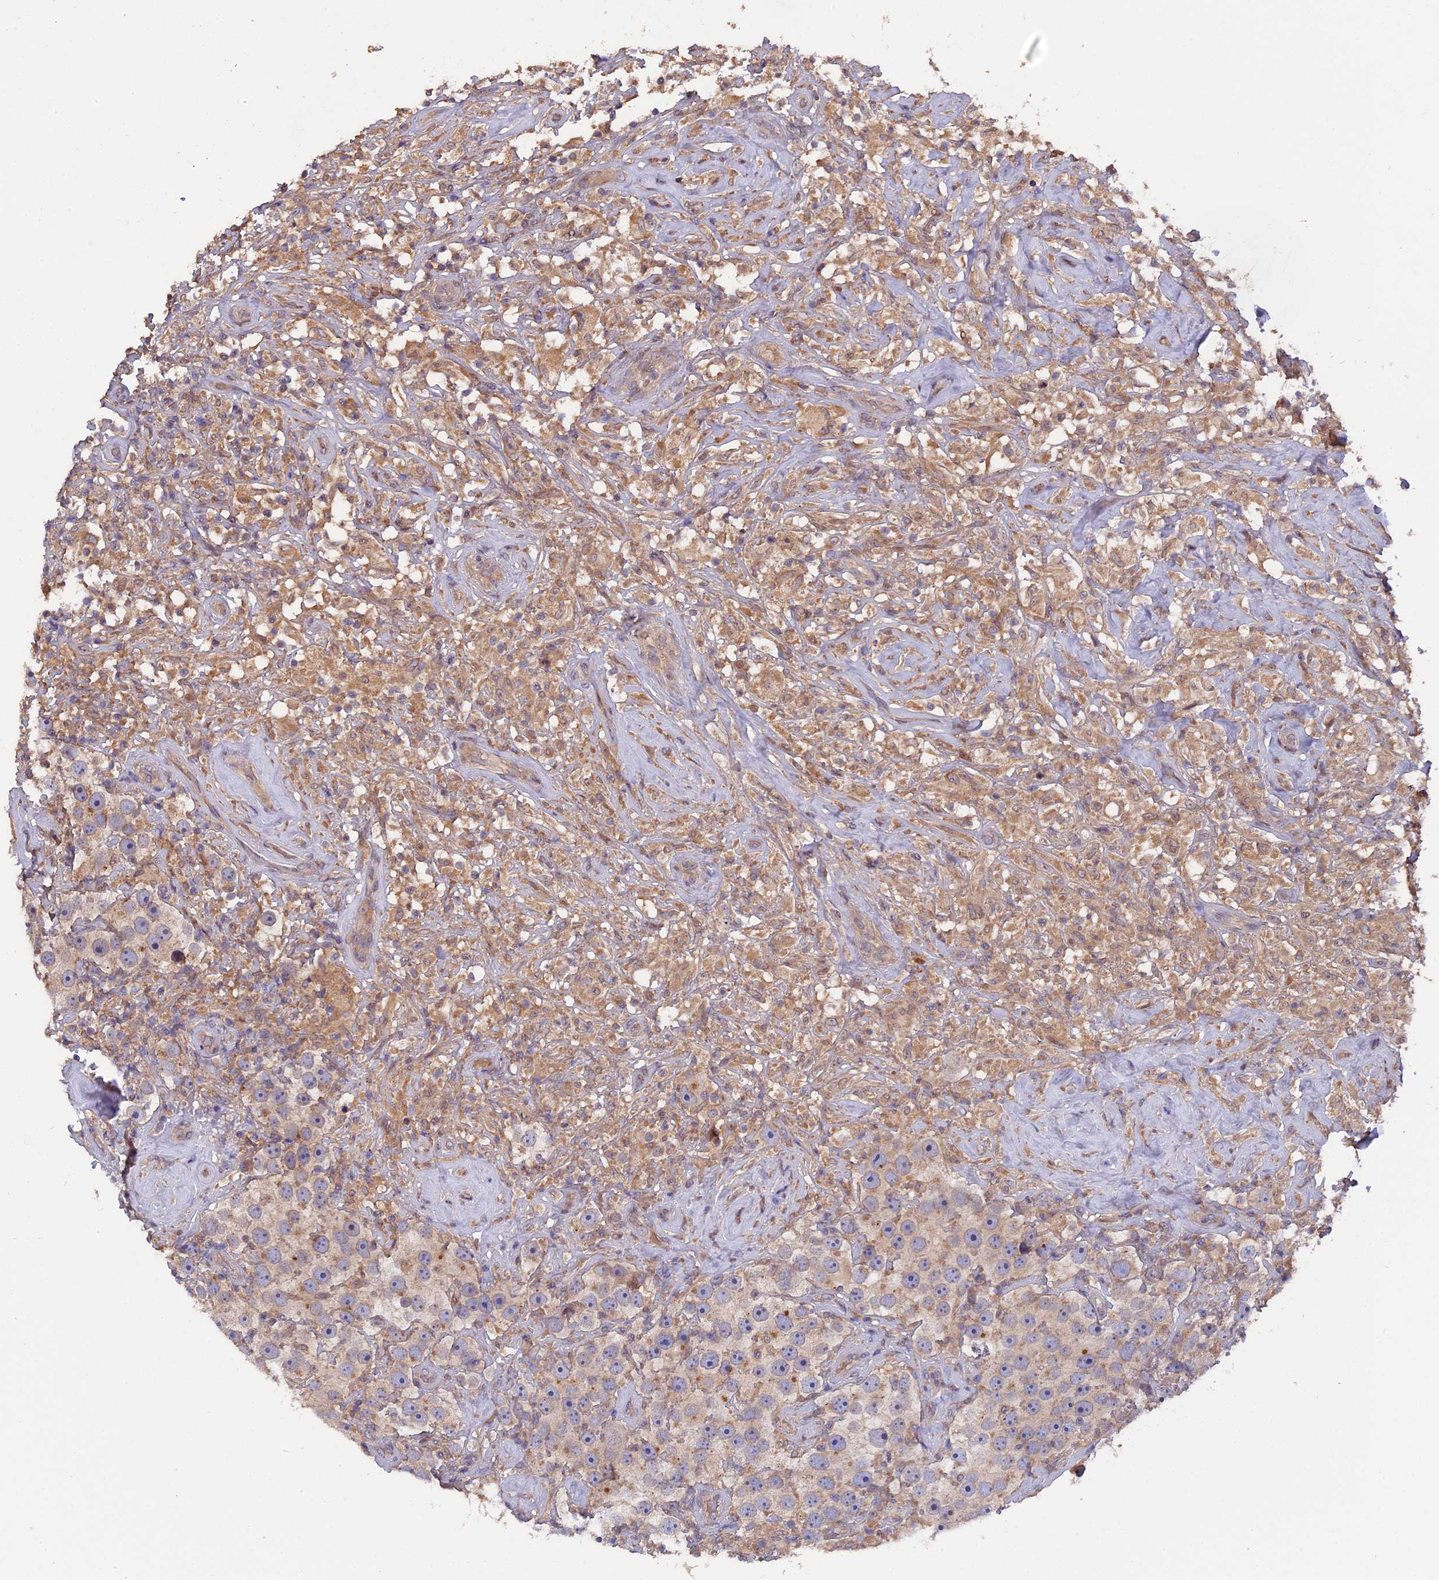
{"staining": {"intensity": "weak", "quantity": ">75%", "location": "cytoplasmic/membranous"}, "tissue": "testis cancer", "cell_type": "Tumor cells", "image_type": "cancer", "snomed": [{"axis": "morphology", "description": "Seminoma, NOS"}, {"axis": "topography", "description": "Testis"}], "caption": "Immunohistochemical staining of seminoma (testis) displays low levels of weak cytoplasmic/membranous protein staining in approximately >75% of tumor cells.", "gene": "ZCCHC2", "patient": {"sex": "male", "age": 49}}